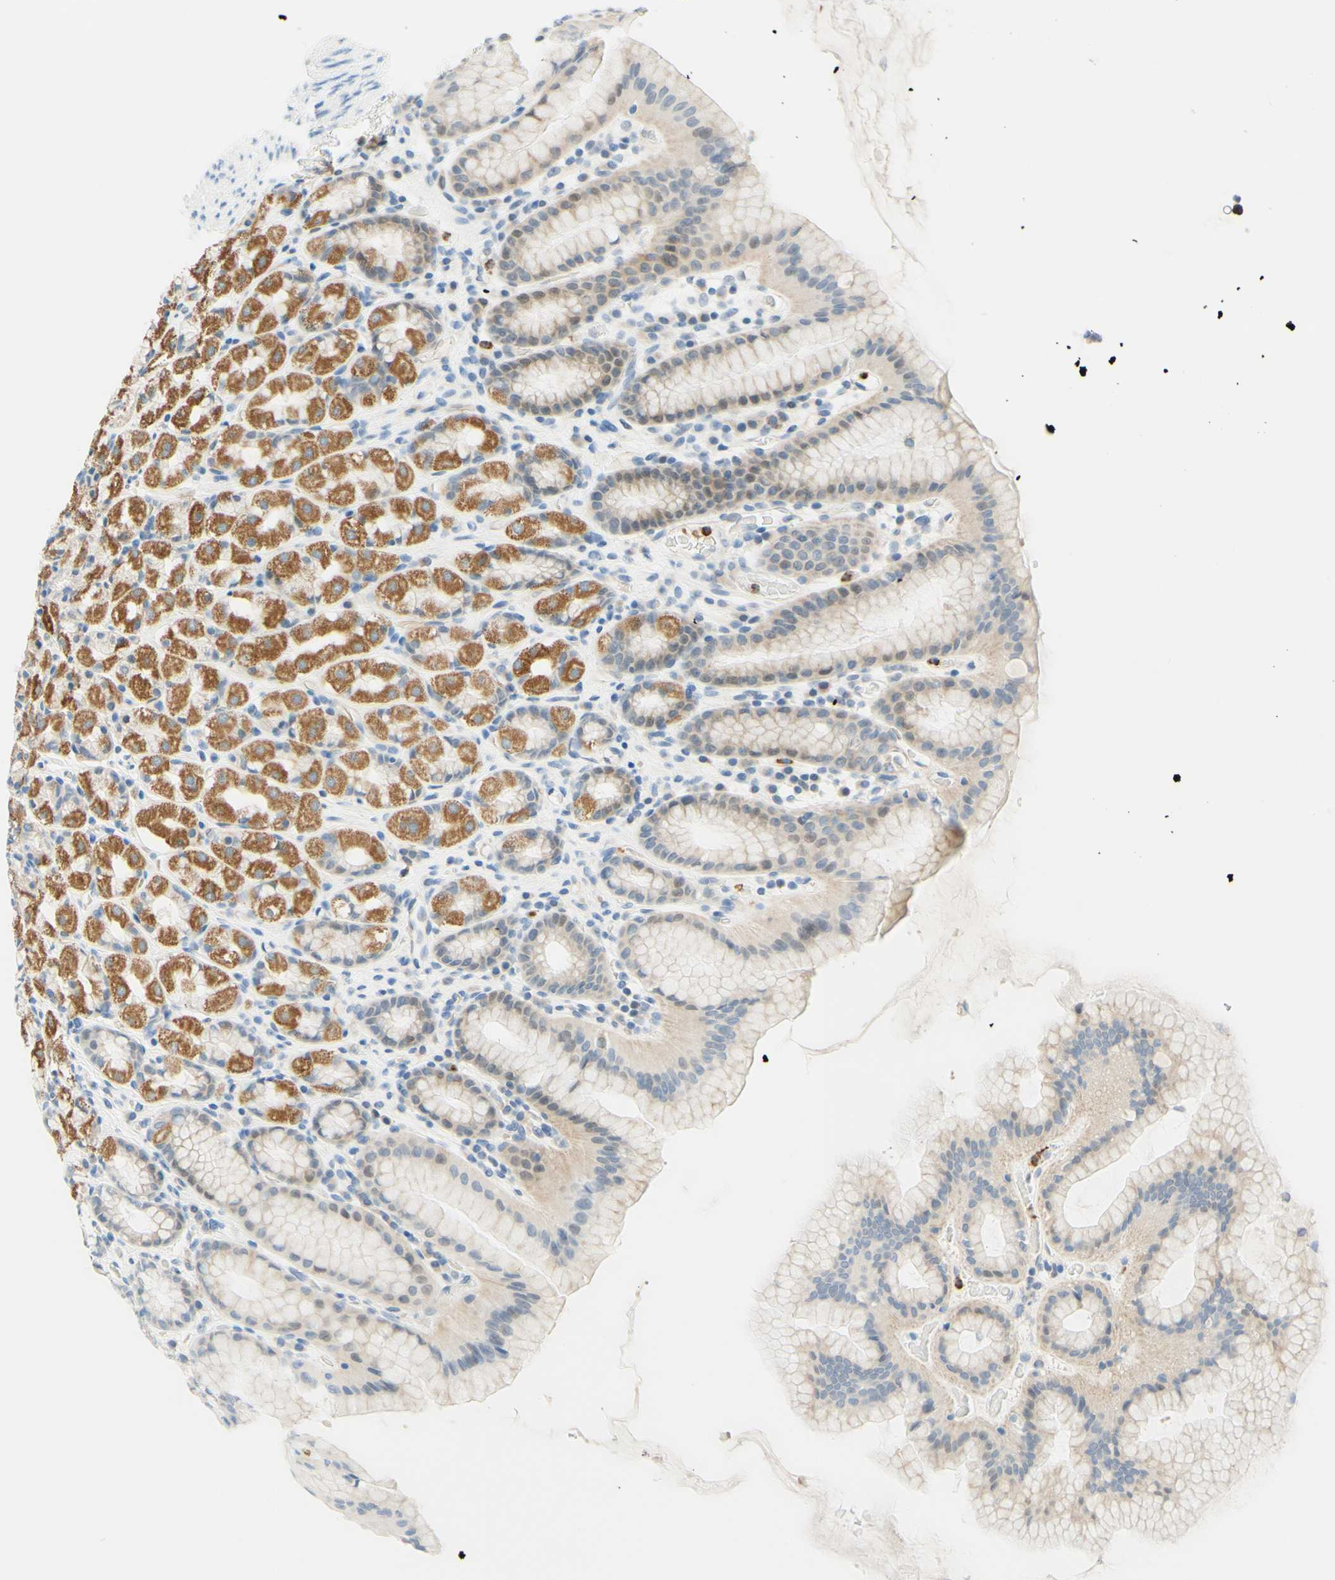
{"staining": {"intensity": "moderate", "quantity": "25%-75%", "location": "cytoplasmic/membranous"}, "tissue": "stomach", "cell_type": "Glandular cells", "image_type": "normal", "snomed": [{"axis": "morphology", "description": "Normal tissue, NOS"}, {"axis": "topography", "description": "Stomach, upper"}], "caption": "Immunohistochemical staining of normal stomach exhibits 25%-75% levels of moderate cytoplasmic/membranous protein expression in approximately 25%-75% of glandular cells. (Stains: DAB in brown, nuclei in blue, Microscopy: brightfield microscopy at high magnification).", "gene": "TREM2", "patient": {"sex": "male", "age": 68}}